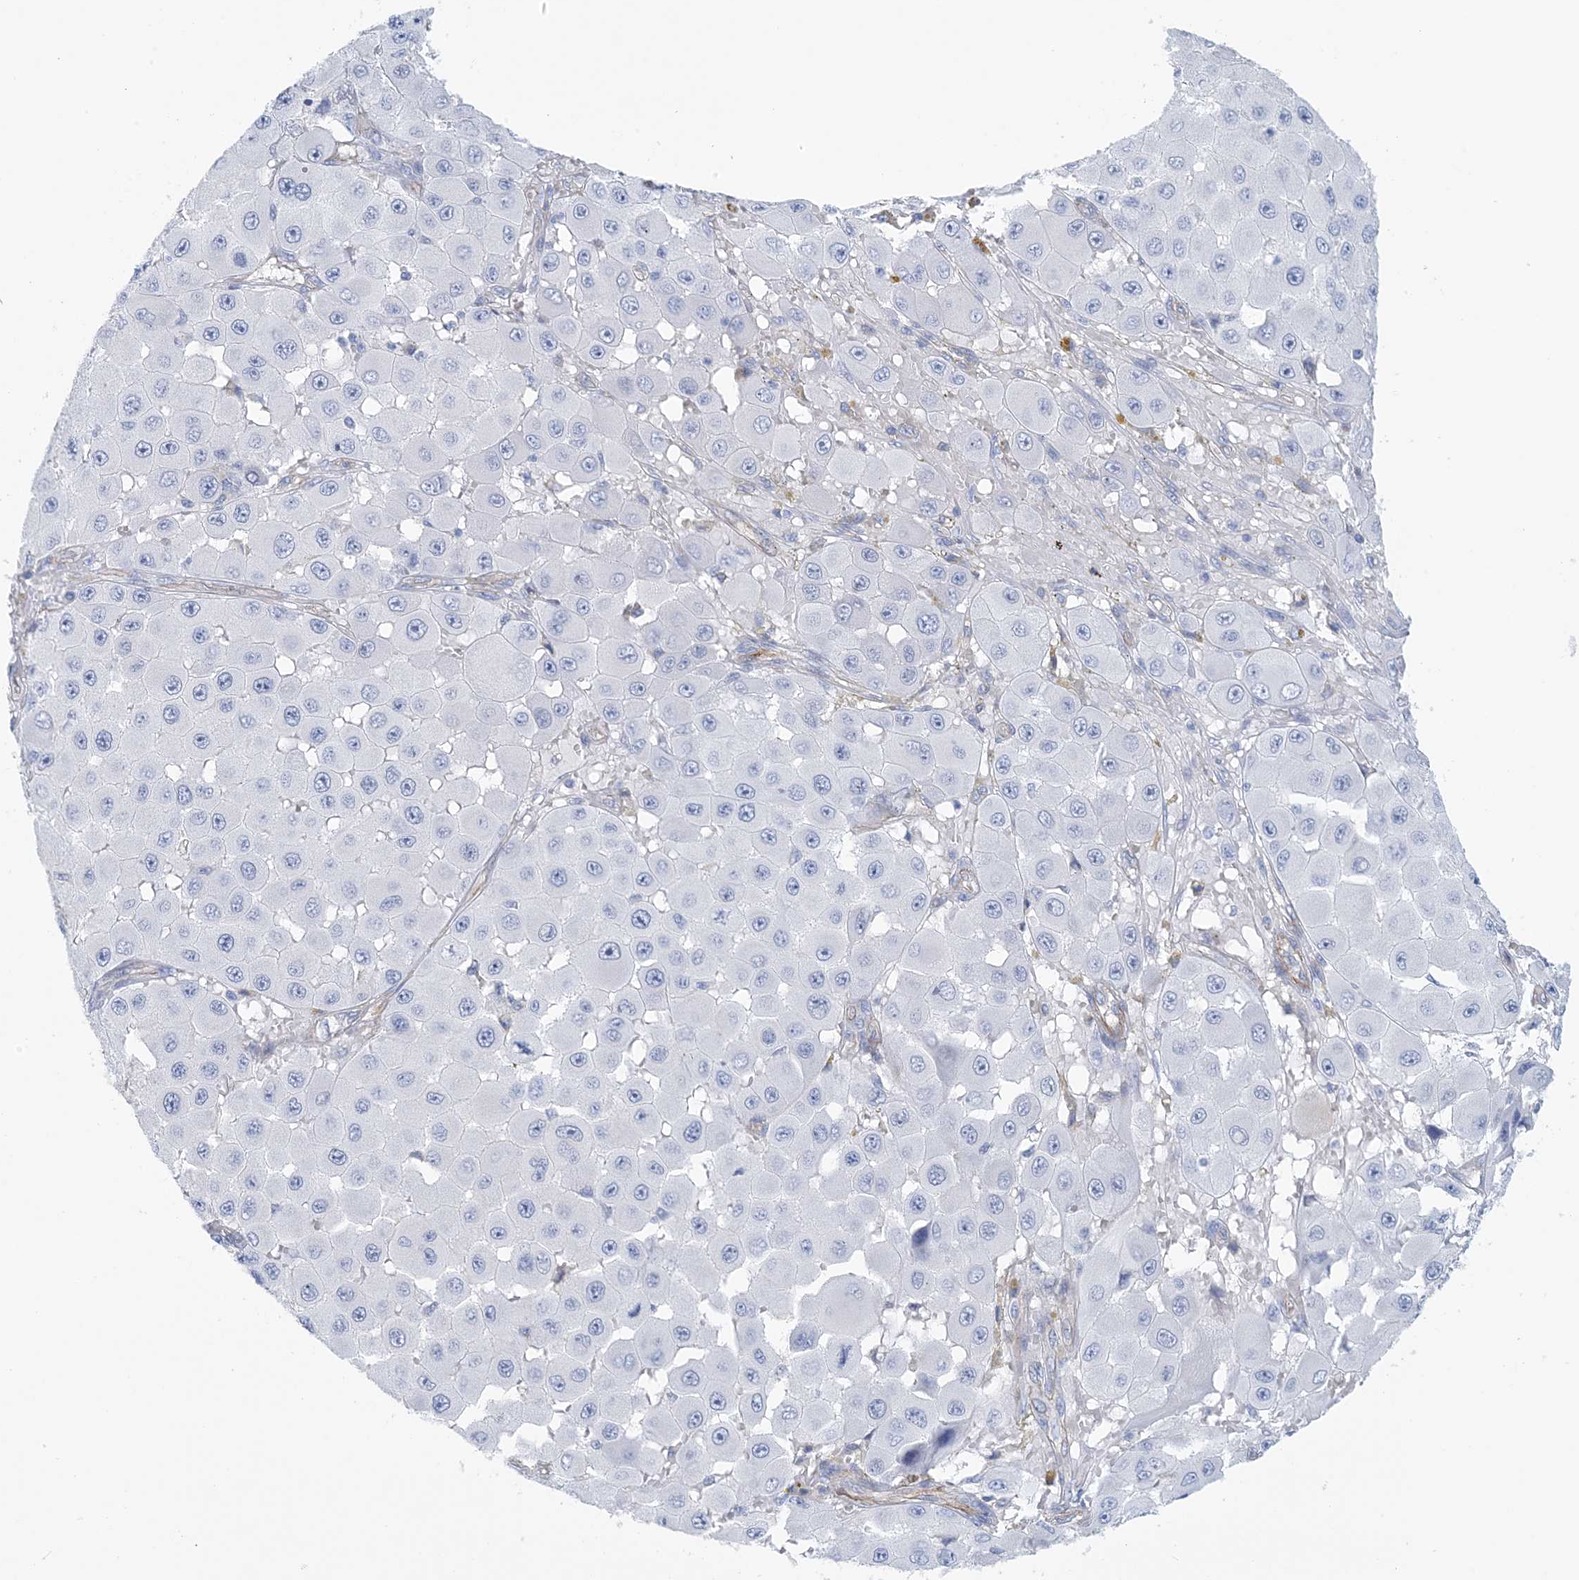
{"staining": {"intensity": "negative", "quantity": "none", "location": "none"}, "tissue": "melanoma", "cell_type": "Tumor cells", "image_type": "cancer", "snomed": [{"axis": "morphology", "description": "Malignant melanoma, NOS"}, {"axis": "topography", "description": "Skin"}], "caption": "Immunohistochemistry (IHC) of malignant melanoma demonstrates no positivity in tumor cells.", "gene": "SHANK1", "patient": {"sex": "female", "age": 81}}